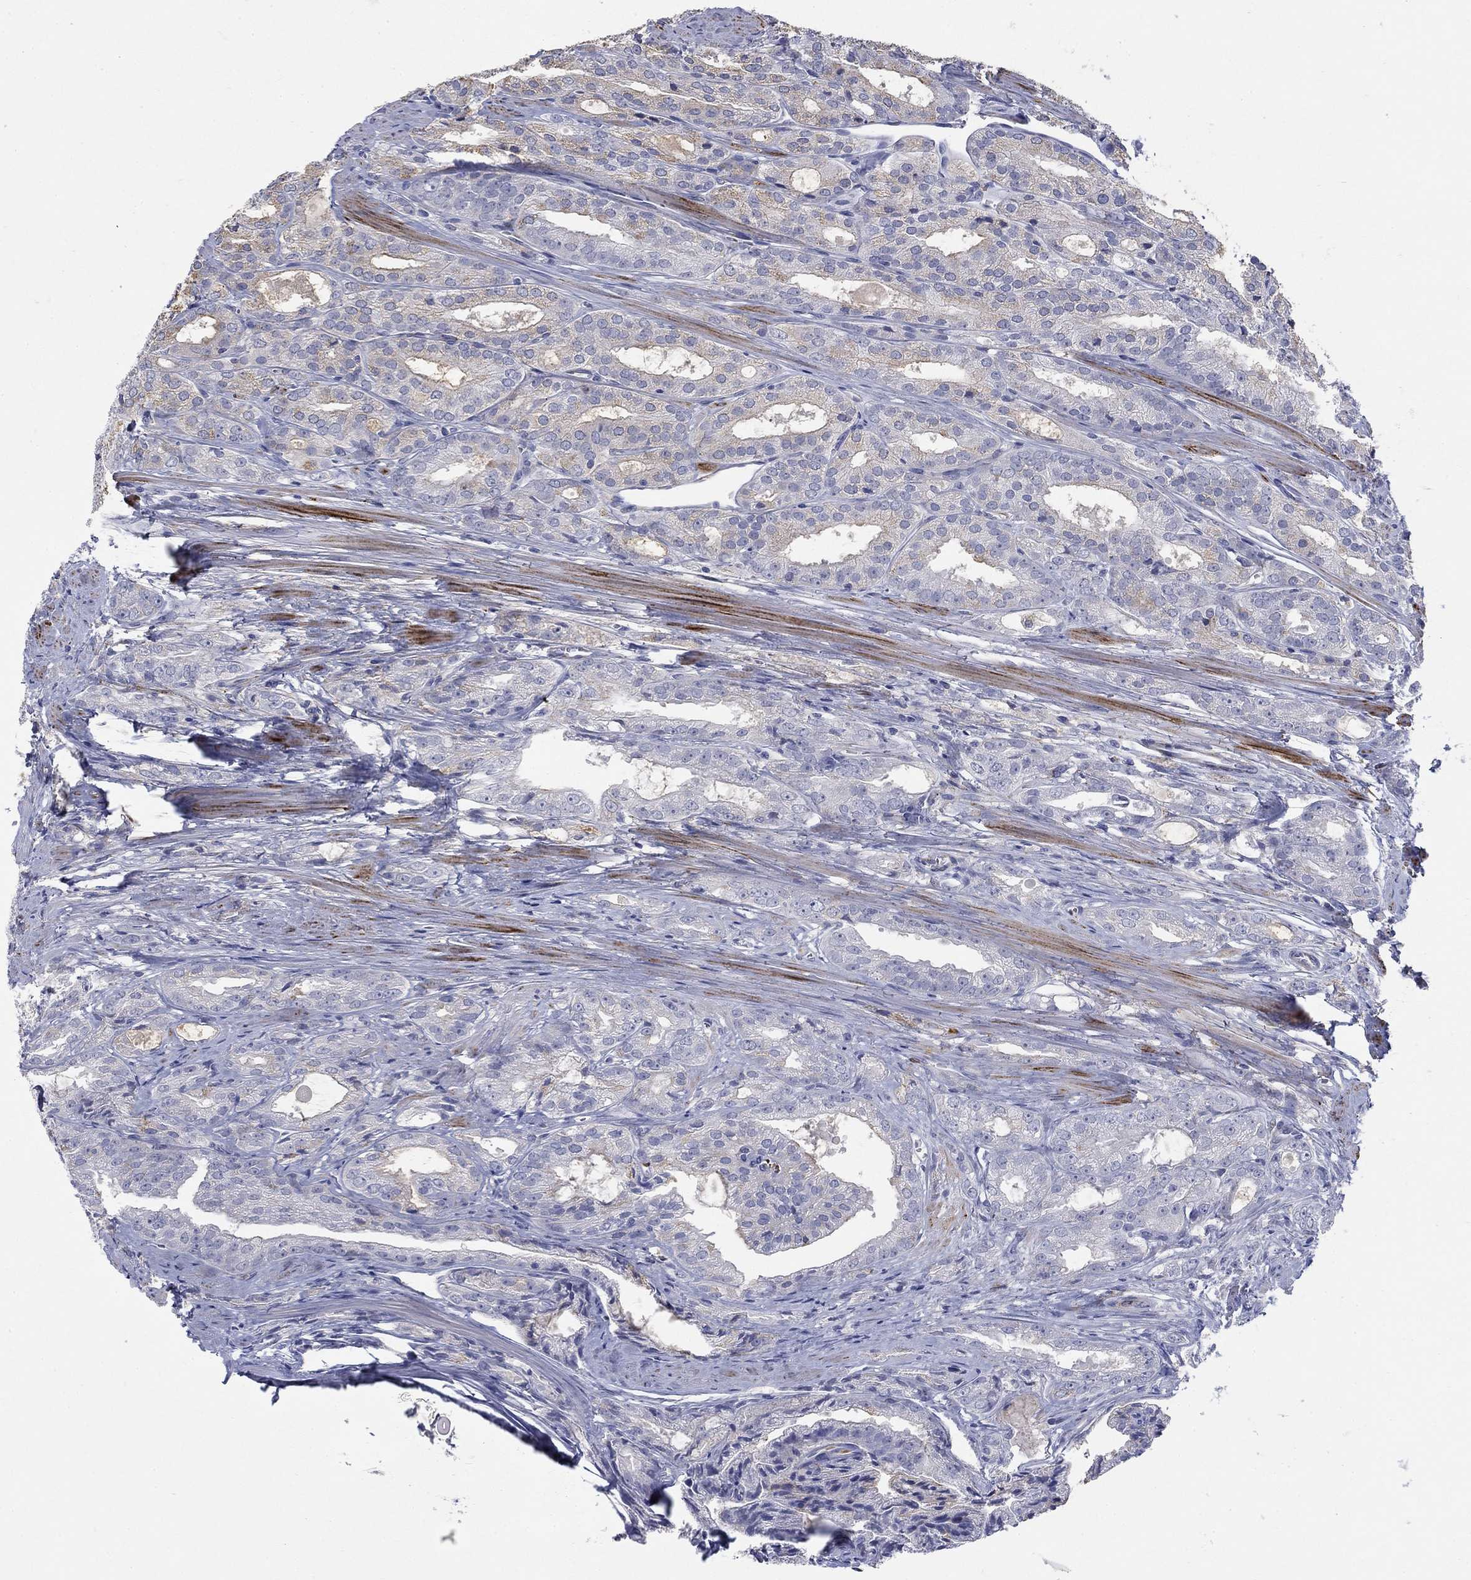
{"staining": {"intensity": "weak", "quantity": "<25%", "location": "cytoplasmic/membranous"}, "tissue": "prostate cancer", "cell_type": "Tumor cells", "image_type": "cancer", "snomed": [{"axis": "morphology", "description": "Adenocarcinoma, NOS"}, {"axis": "morphology", "description": "Adenocarcinoma, High grade"}, {"axis": "topography", "description": "Prostate"}], "caption": "Human adenocarcinoma (prostate) stained for a protein using immunohistochemistry displays no staining in tumor cells.", "gene": "PTPRZ1", "patient": {"sex": "male", "age": 70}}